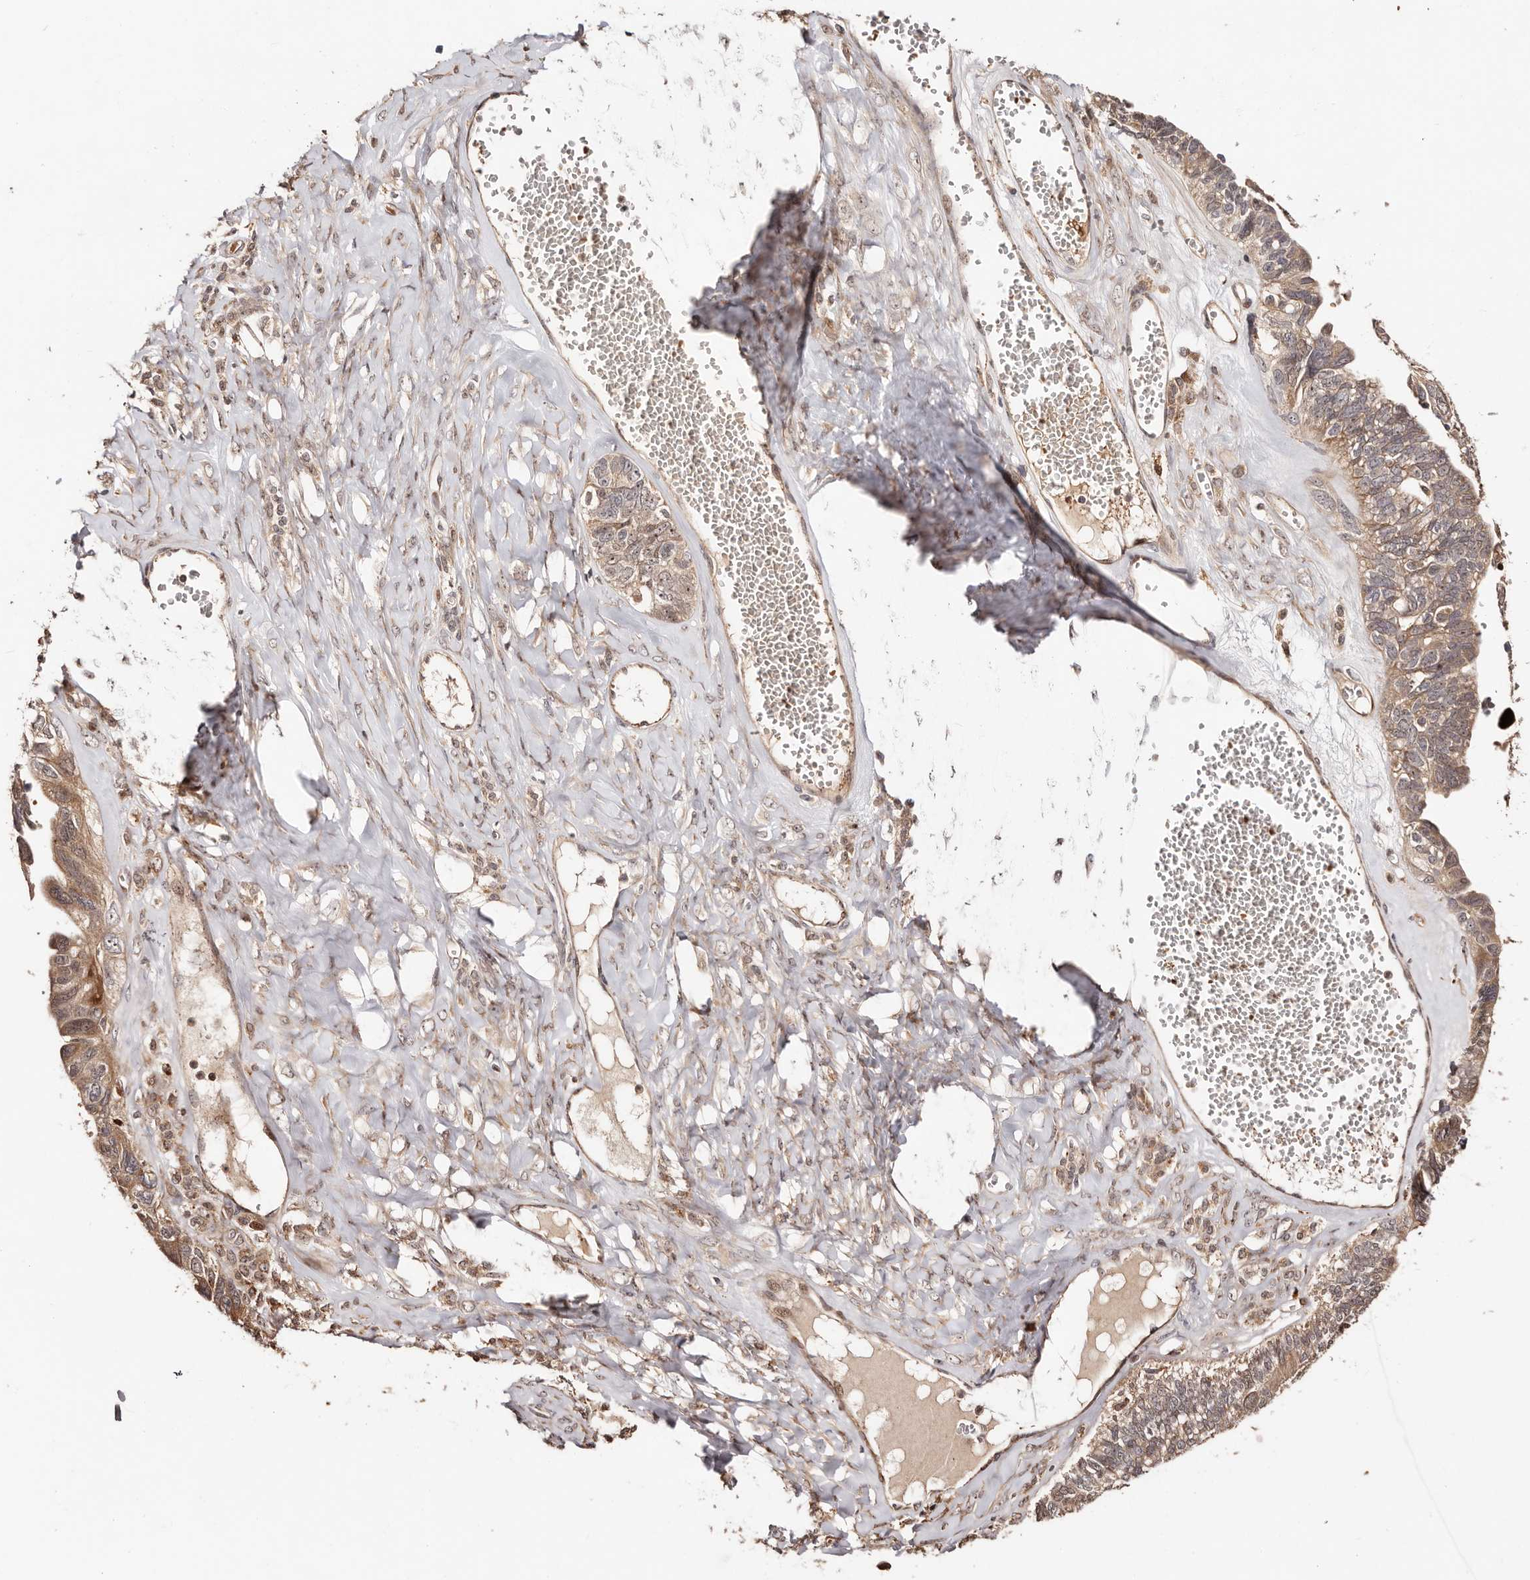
{"staining": {"intensity": "moderate", "quantity": "25%-75%", "location": "cytoplasmic/membranous"}, "tissue": "ovarian cancer", "cell_type": "Tumor cells", "image_type": "cancer", "snomed": [{"axis": "morphology", "description": "Cystadenocarcinoma, serous, NOS"}, {"axis": "topography", "description": "Ovary"}], "caption": "Ovarian cancer (serous cystadenocarcinoma) stained with a protein marker displays moderate staining in tumor cells.", "gene": "PTPN22", "patient": {"sex": "female", "age": 79}}